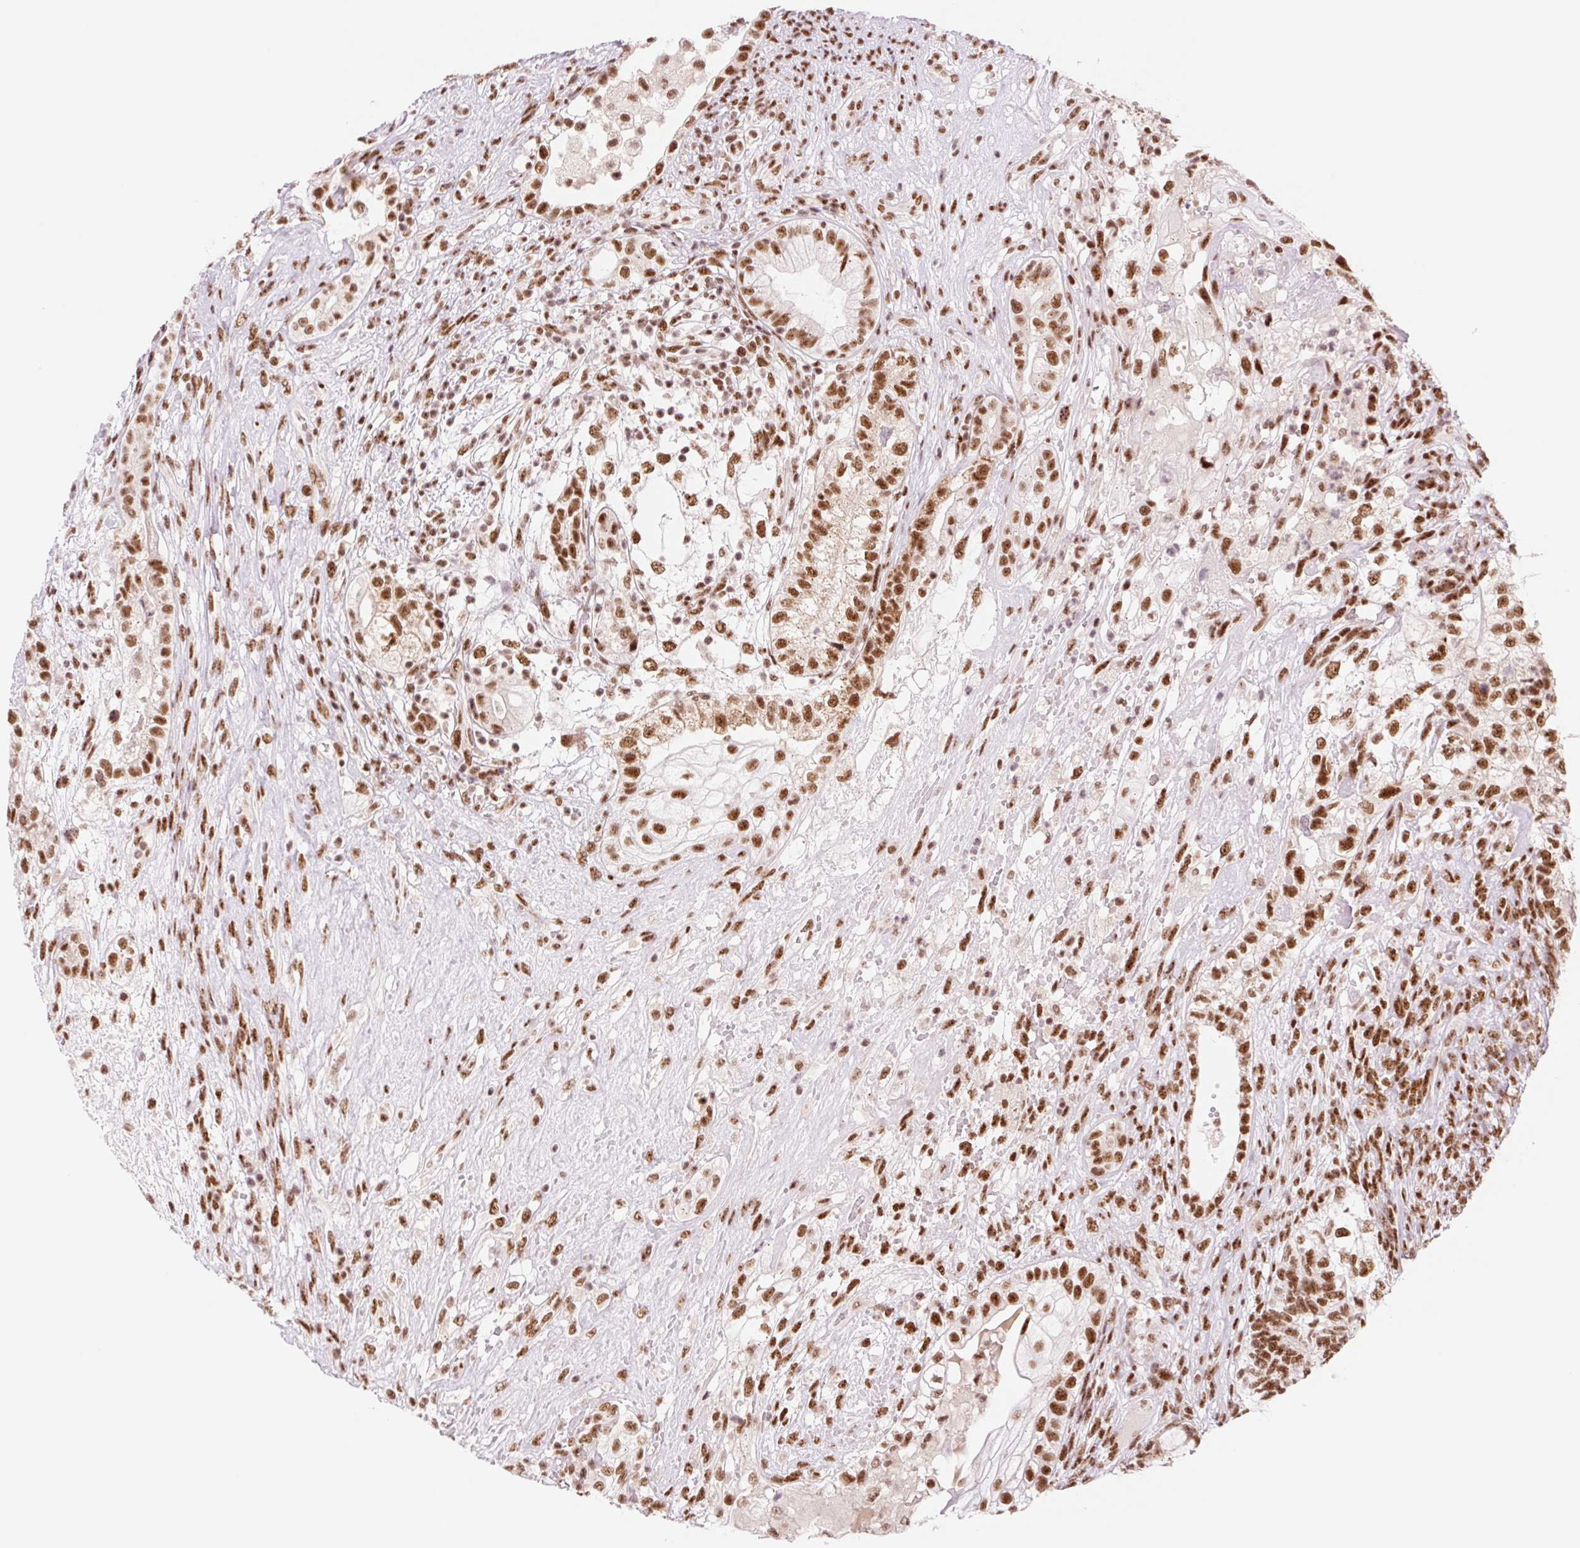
{"staining": {"intensity": "strong", "quantity": ">75%", "location": "nuclear"}, "tissue": "testis cancer", "cell_type": "Tumor cells", "image_type": "cancer", "snomed": [{"axis": "morphology", "description": "Seminoma, NOS"}, {"axis": "morphology", "description": "Carcinoma, Embryonal, NOS"}, {"axis": "topography", "description": "Testis"}], "caption": "A high-resolution image shows IHC staining of testis cancer (seminoma), which displays strong nuclear positivity in about >75% of tumor cells.", "gene": "PRDM11", "patient": {"sex": "male", "age": 41}}